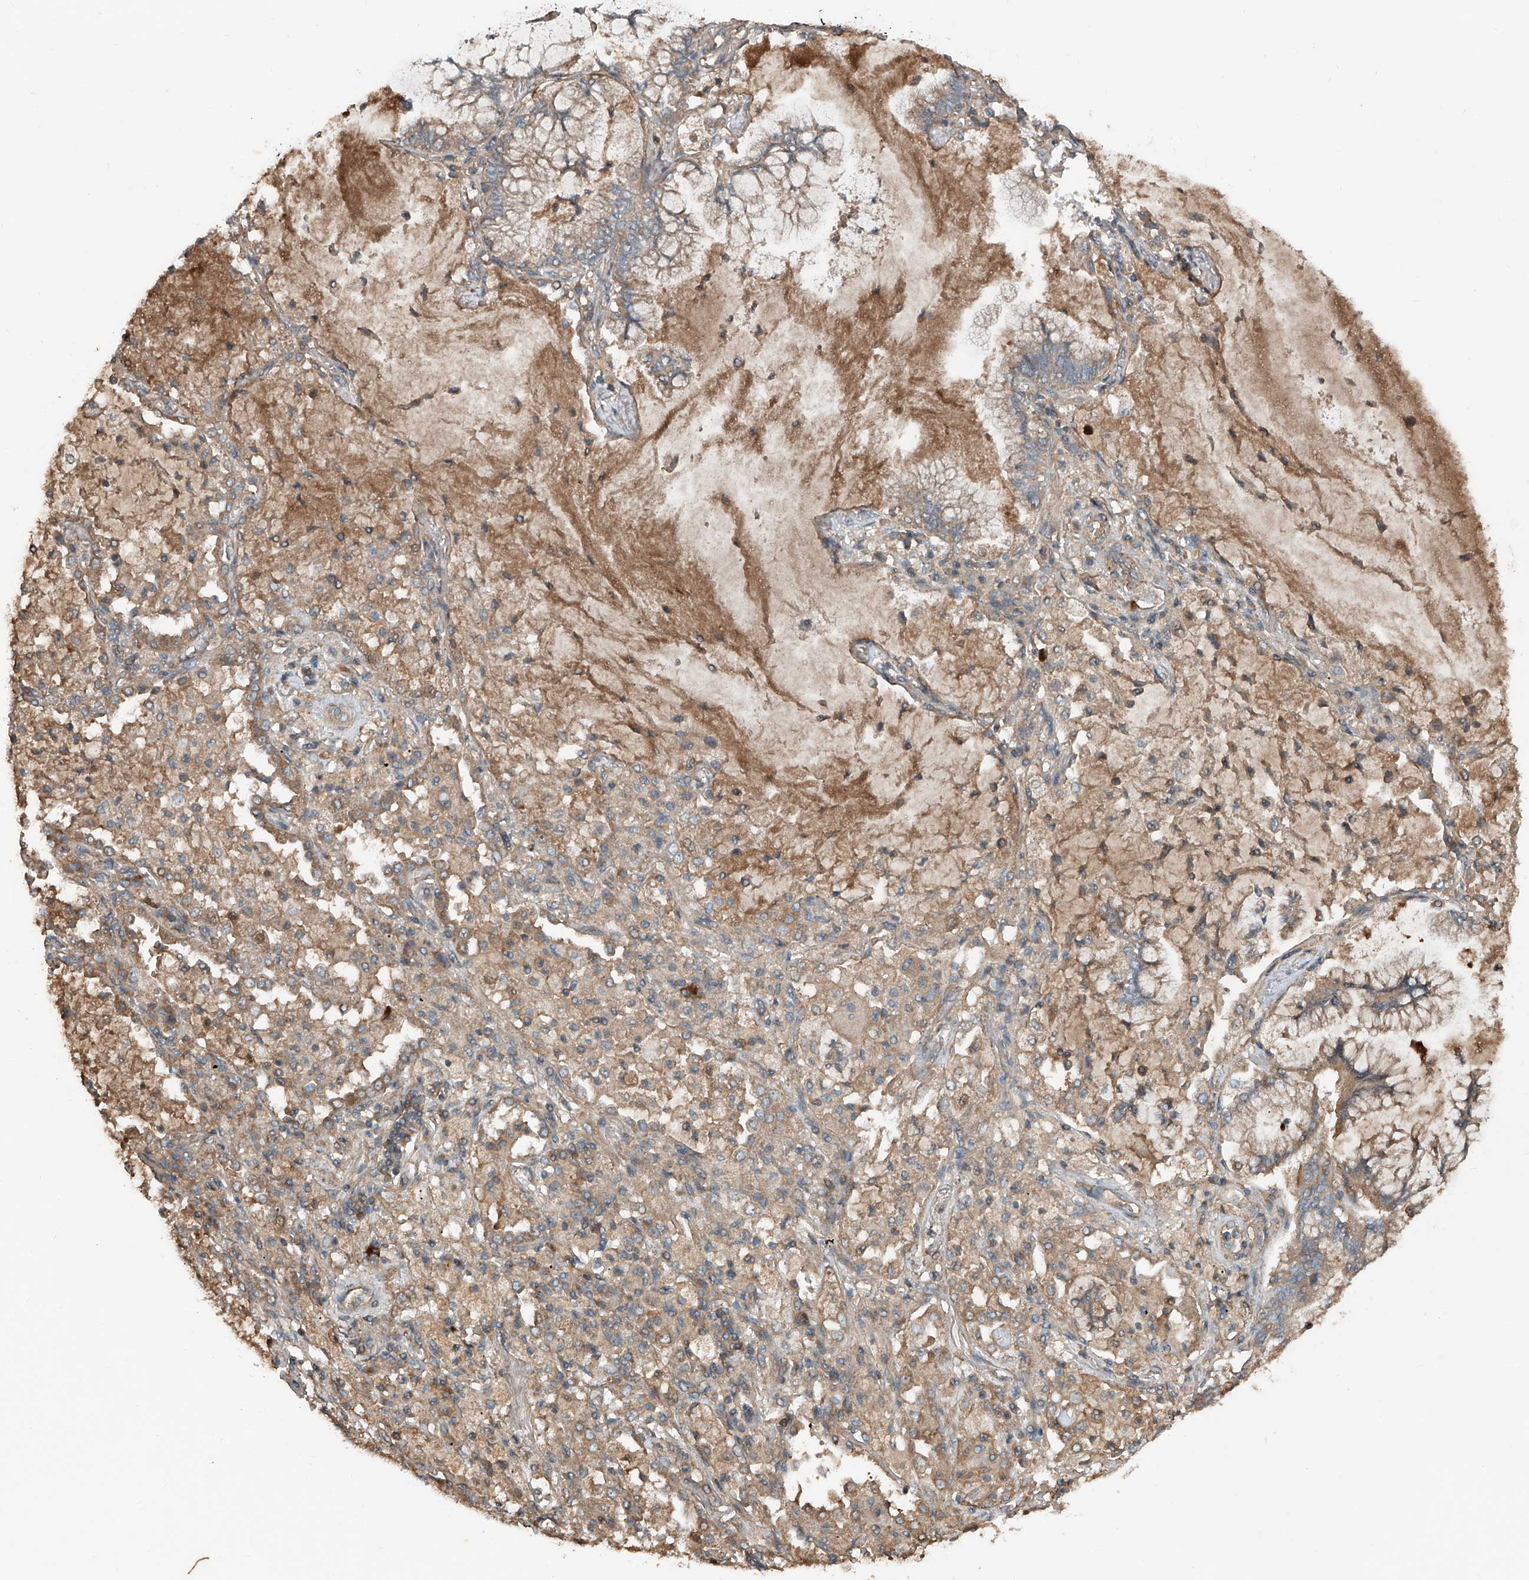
{"staining": {"intensity": "weak", "quantity": ">75%", "location": "cytoplasmic/membranous"}, "tissue": "lung cancer", "cell_type": "Tumor cells", "image_type": "cancer", "snomed": [{"axis": "morphology", "description": "Adenocarcinoma, NOS"}, {"axis": "topography", "description": "Lung"}], "caption": "A brown stain highlights weak cytoplasmic/membranous staining of a protein in human lung adenocarcinoma tumor cells. (DAB = brown stain, brightfield microscopy at high magnification).", "gene": "ADAM23", "patient": {"sex": "female", "age": 70}}